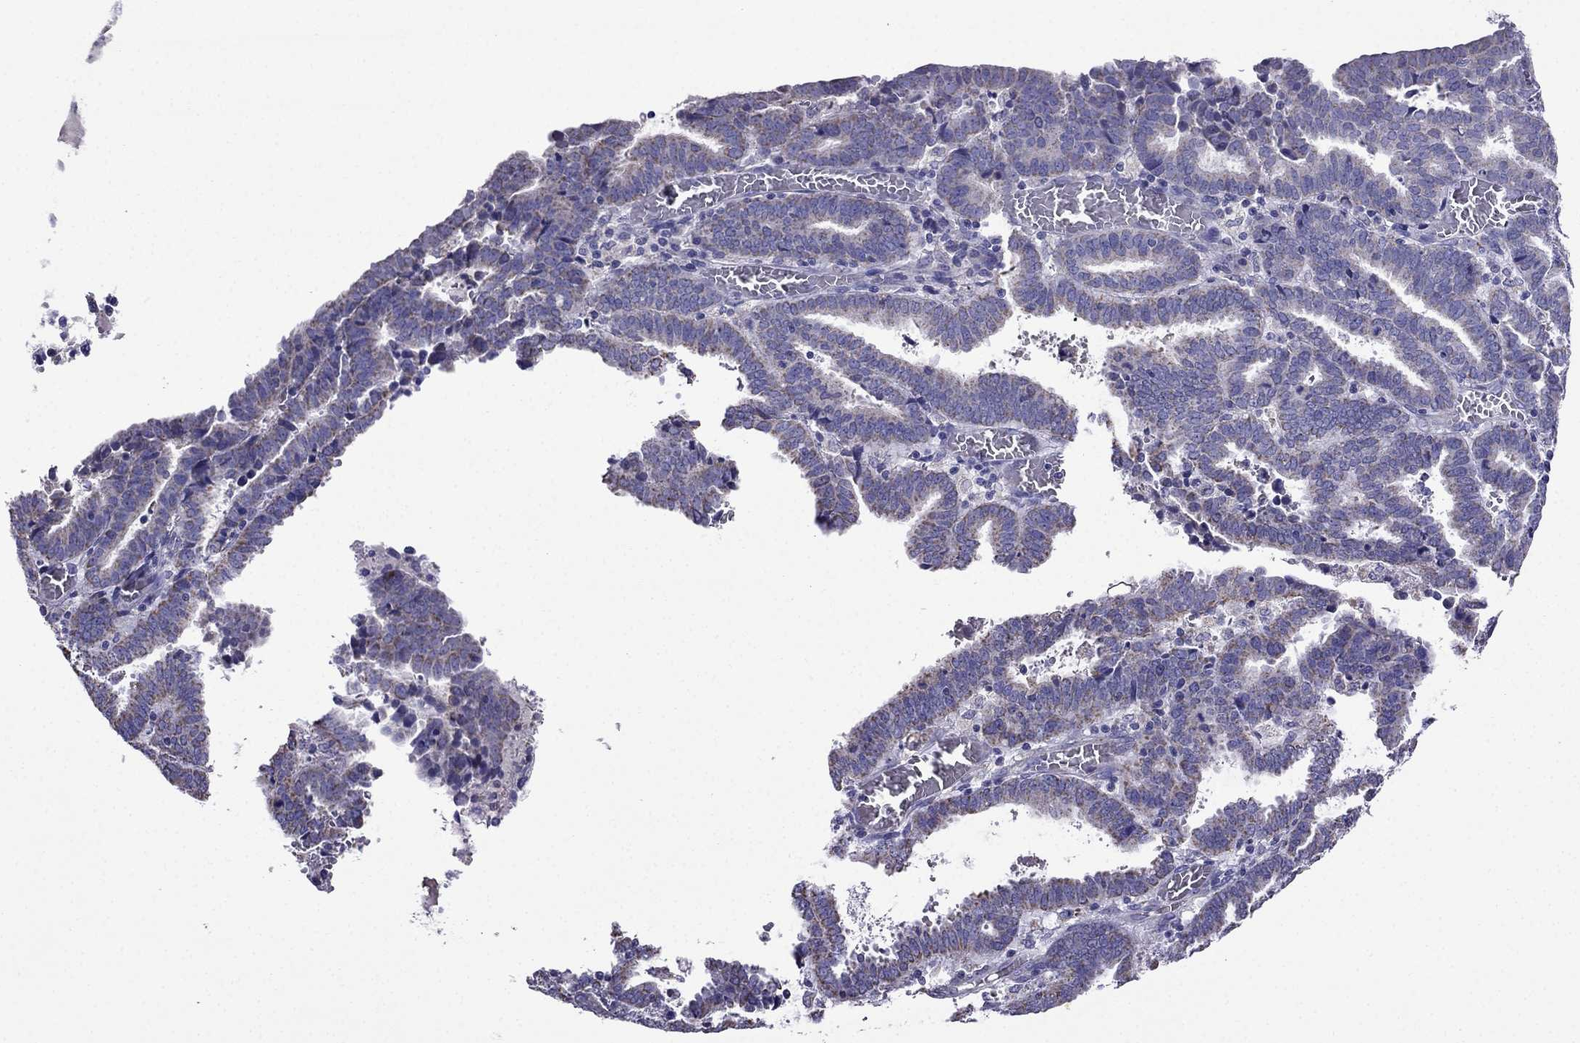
{"staining": {"intensity": "weak", "quantity": ">75%", "location": "cytoplasmic/membranous"}, "tissue": "endometrial cancer", "cell_type": "Tumor cells", "image_type": "cancer", "snomed": [{"axis": "morphology", "description": "Adenocarcinoma, NOS"}, {"axis": "topography", "description": "Uterus"}], "caption": "Weak cytoplasmic/membranous expression for a protein is identified in approximately >75% of tumor cells of endometrial adenocarcinoma using immunohistochemistry (IHC).", "gene": "DSC1", "patient": {"sex": "female", "age": 83}}